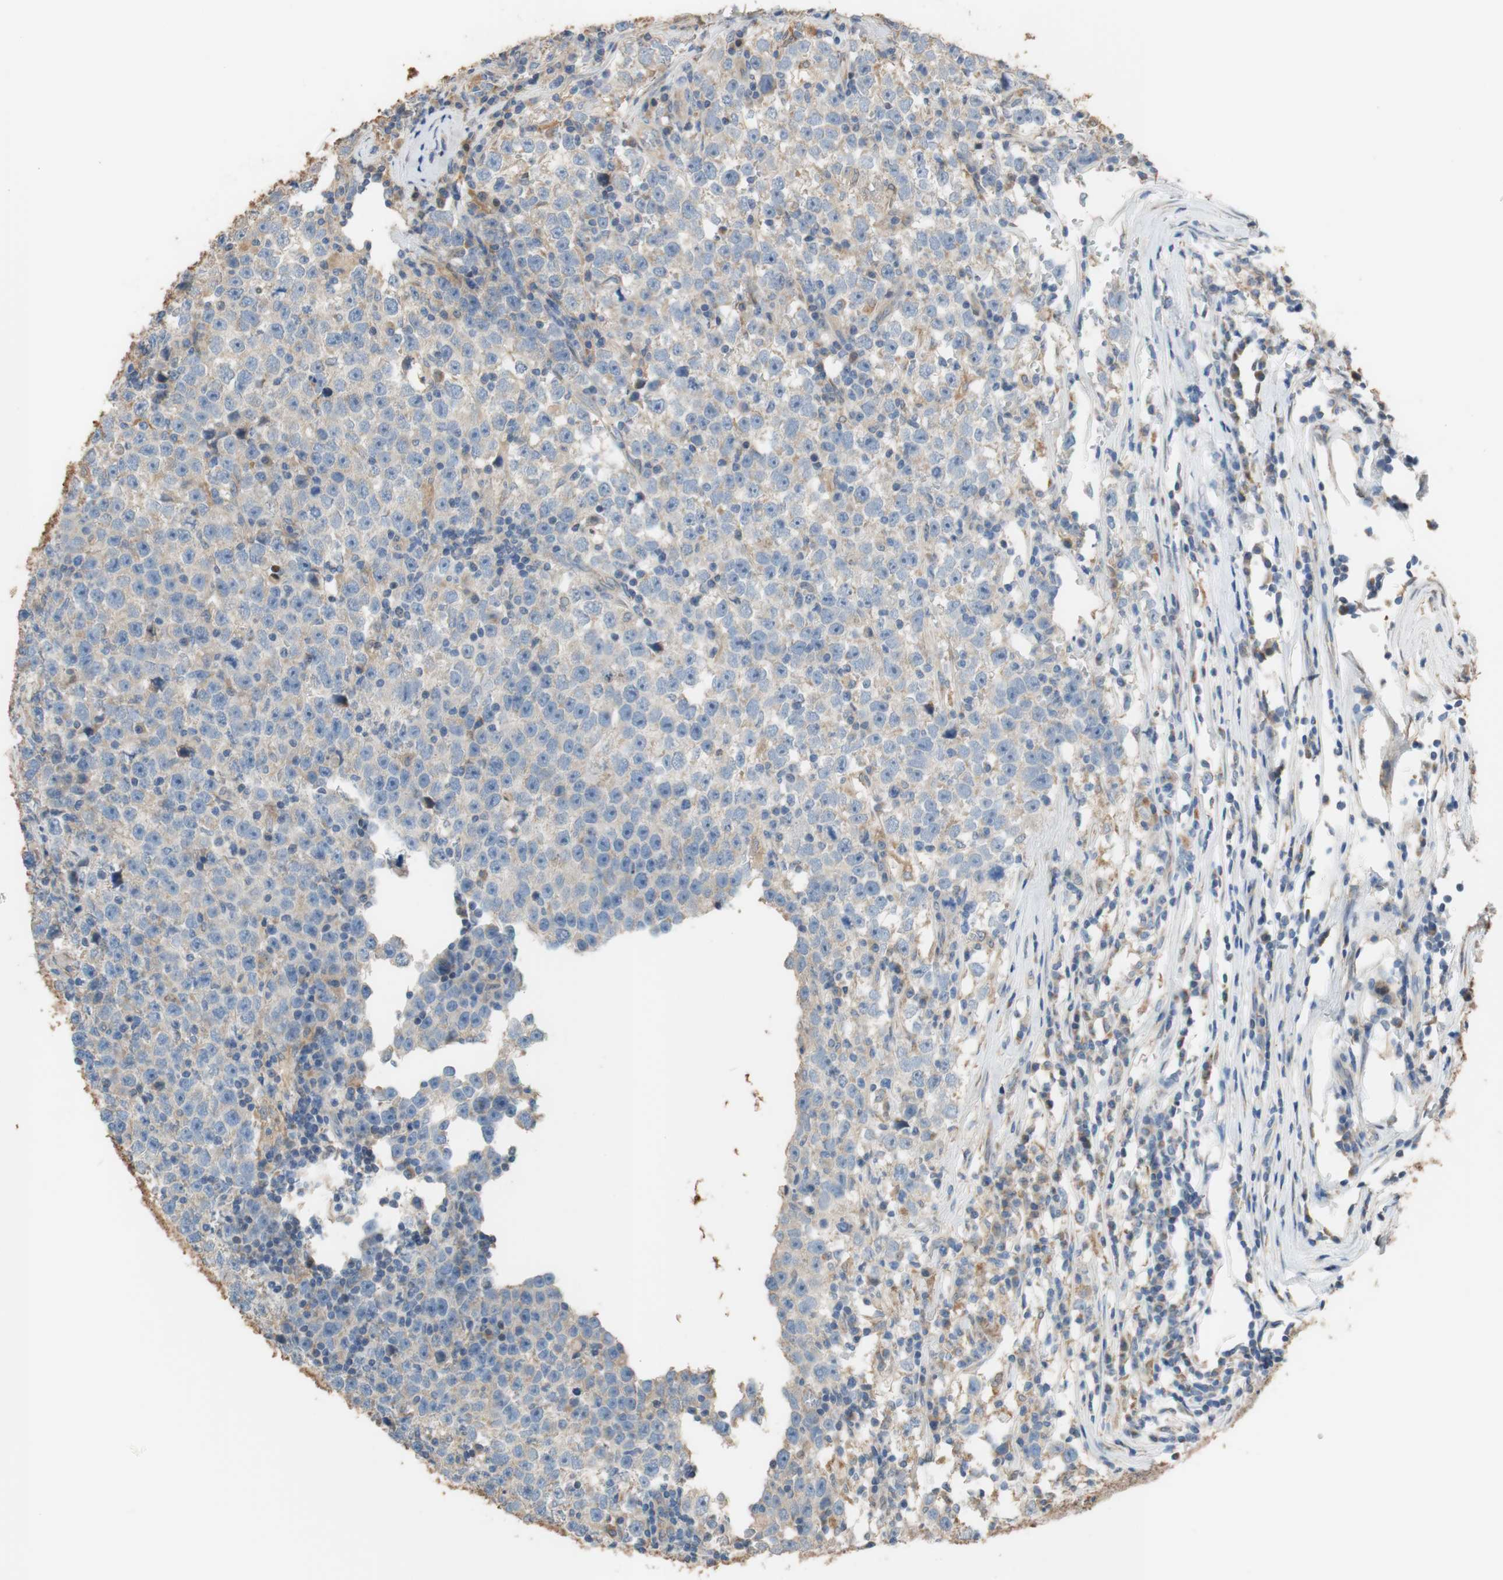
{"staining": {"intensity": "moderate", "quantity": "25%-75%", "location": "cytoplasmic/membranous"}, "tissue": "testis cancer", "cell_type": "Tumor cells", "image_type": "cancer", "snomed": [{"axis": "morphology", "description": "Seminoma, NOS"}, {"axis": "topography", "description": "Testis"}], "caption": "This photomicrograph reveals IHC staining of human seminoma (testis), with medium moderate cytoplasmic/membranous expression in approximately 25%-75% of tumor cells.", "gene": "ALDH1A2", "patient": {"sex": "male", "age": 43}}